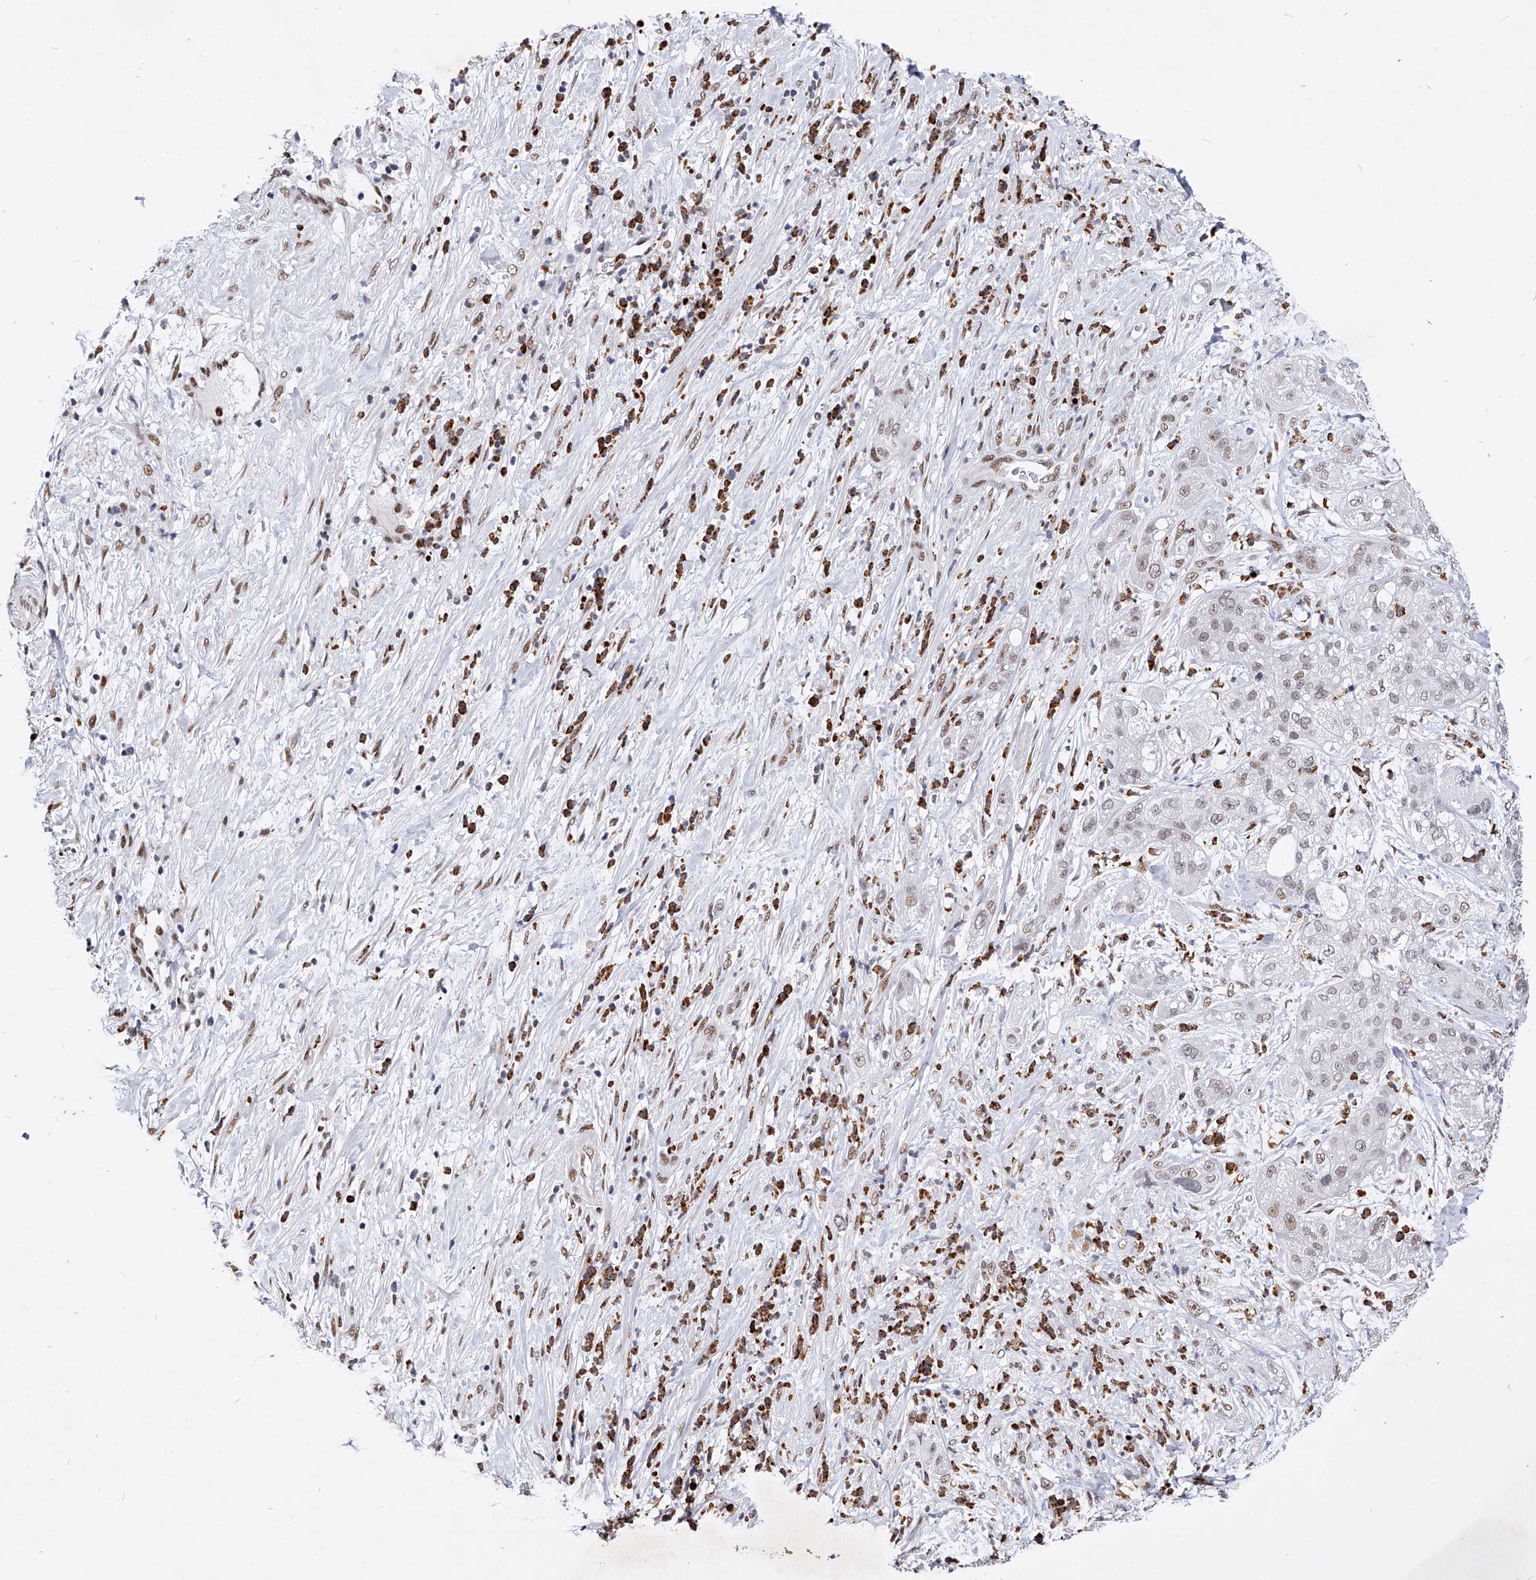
{"staining": {"intensity": "weak", "quantity": ">75%", "location": "nuclear"}, "tissue": "pancreatic cancer", "cell_type": "Tumor cells", "image_type": "cancer", "snomed": [{"axis": "morphology", "description": "Adenocarcinoma, NOS"}, {"axis": "topography", "description": "Pancreas"}], "caption": "Protein staining exhibits weak nuclear positivity in about >75% of tumor cells in pancreatic cancer (adenocarcinoma). (DAB IHC, brown staining for protein, blue staining for nuclei).", "gene": "TESK2", "patient": {"sex": "female", "age": 78}}